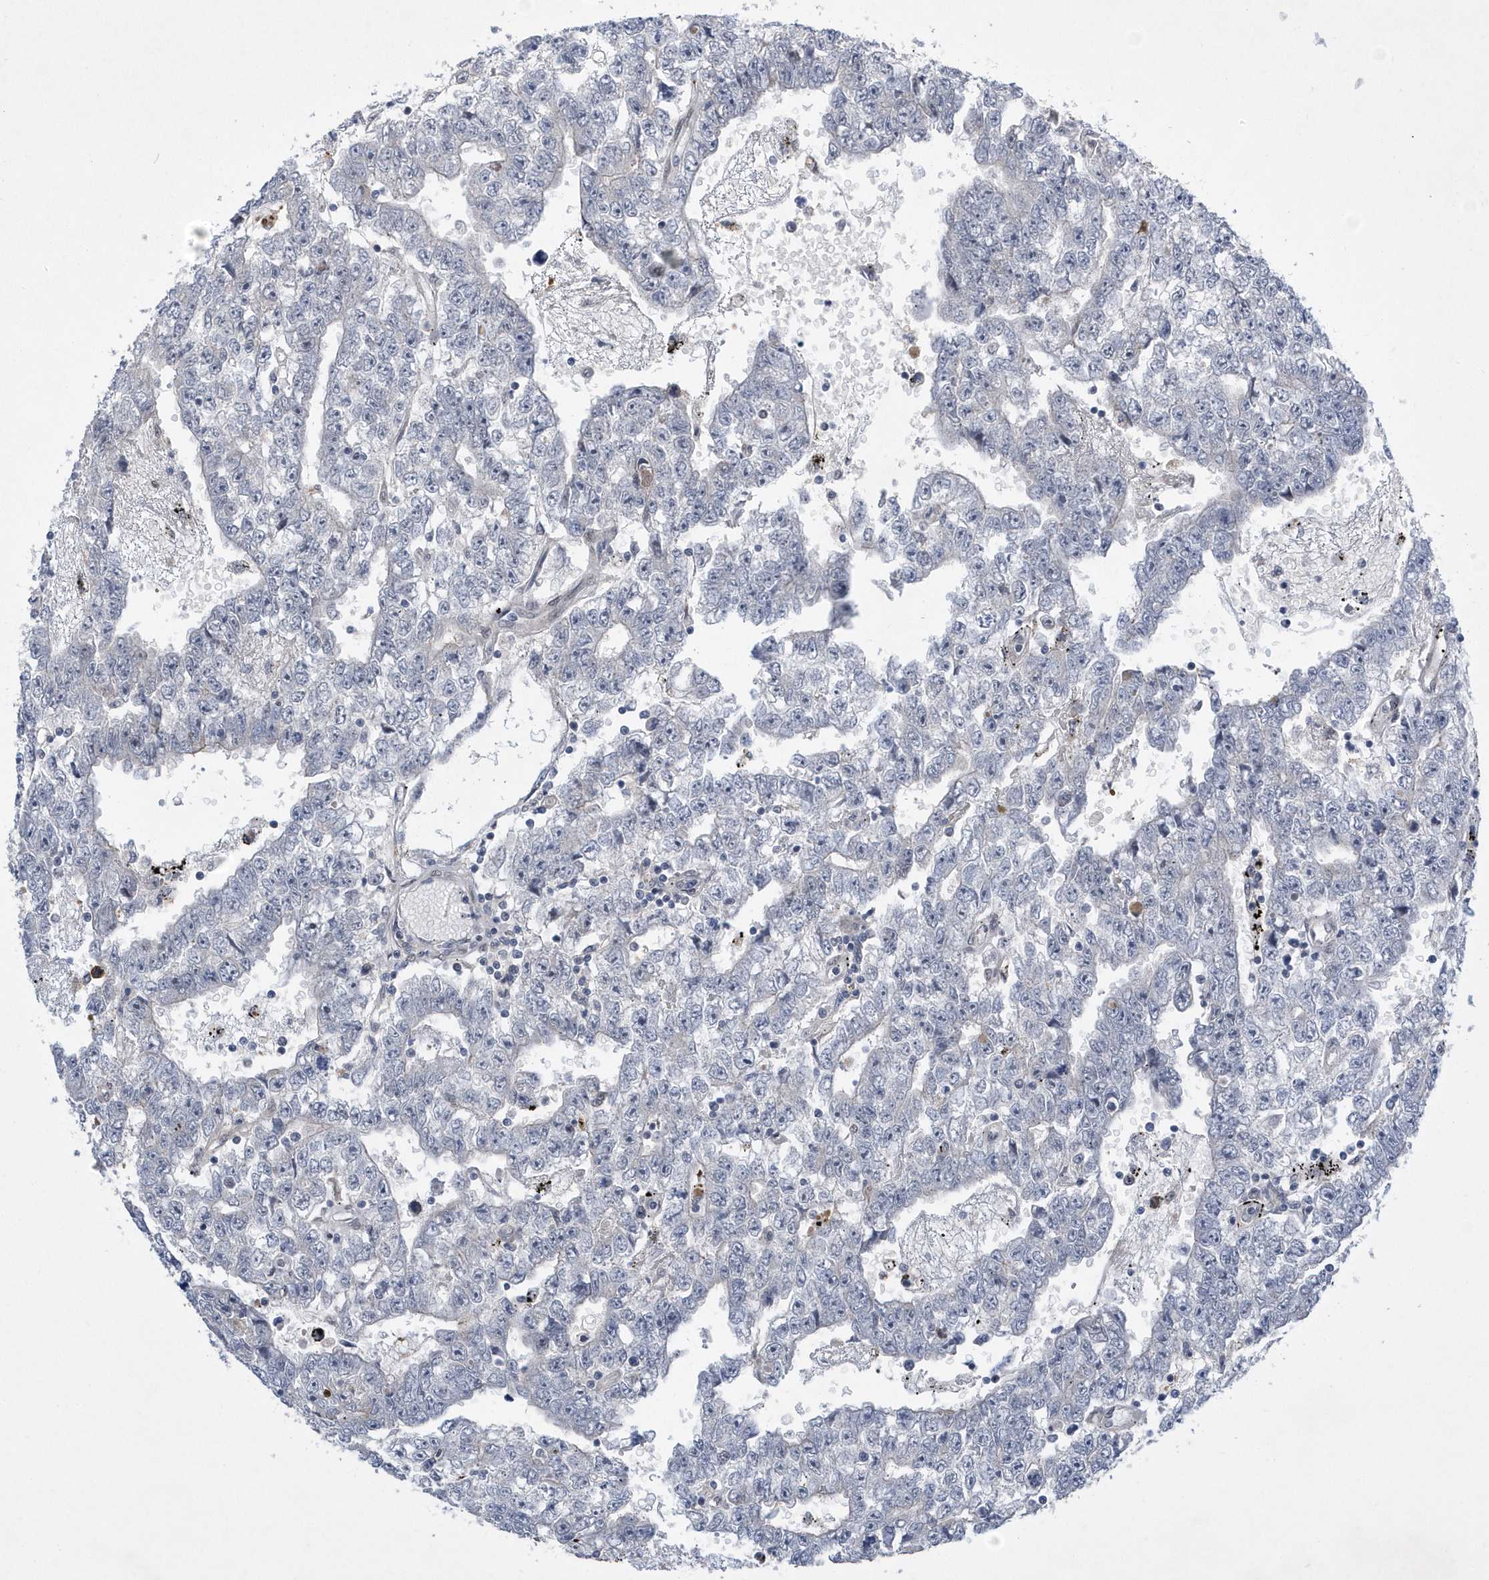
{"staining": {"intensity": "negative", "quantity": "none", "location": "none"}, "tissue": "testis cancer", "cell_type": "Tumor cells", "image_type": "cancer", "snomed": [{"axis": "morphology", "description": "Carcinoma, Embryonal, NOS"}, {"axis": "topography", "description": "Testis"}], "caption": "High magnification brightfield microscopy of testis cancer (embryonal carcinoma) stained with DAB (brown) and counterstained with hematoxylin (blue): tumor cells show no significant expression.", "gene": "FAM217A", "patient": {"sex": "male", "age": 25}}